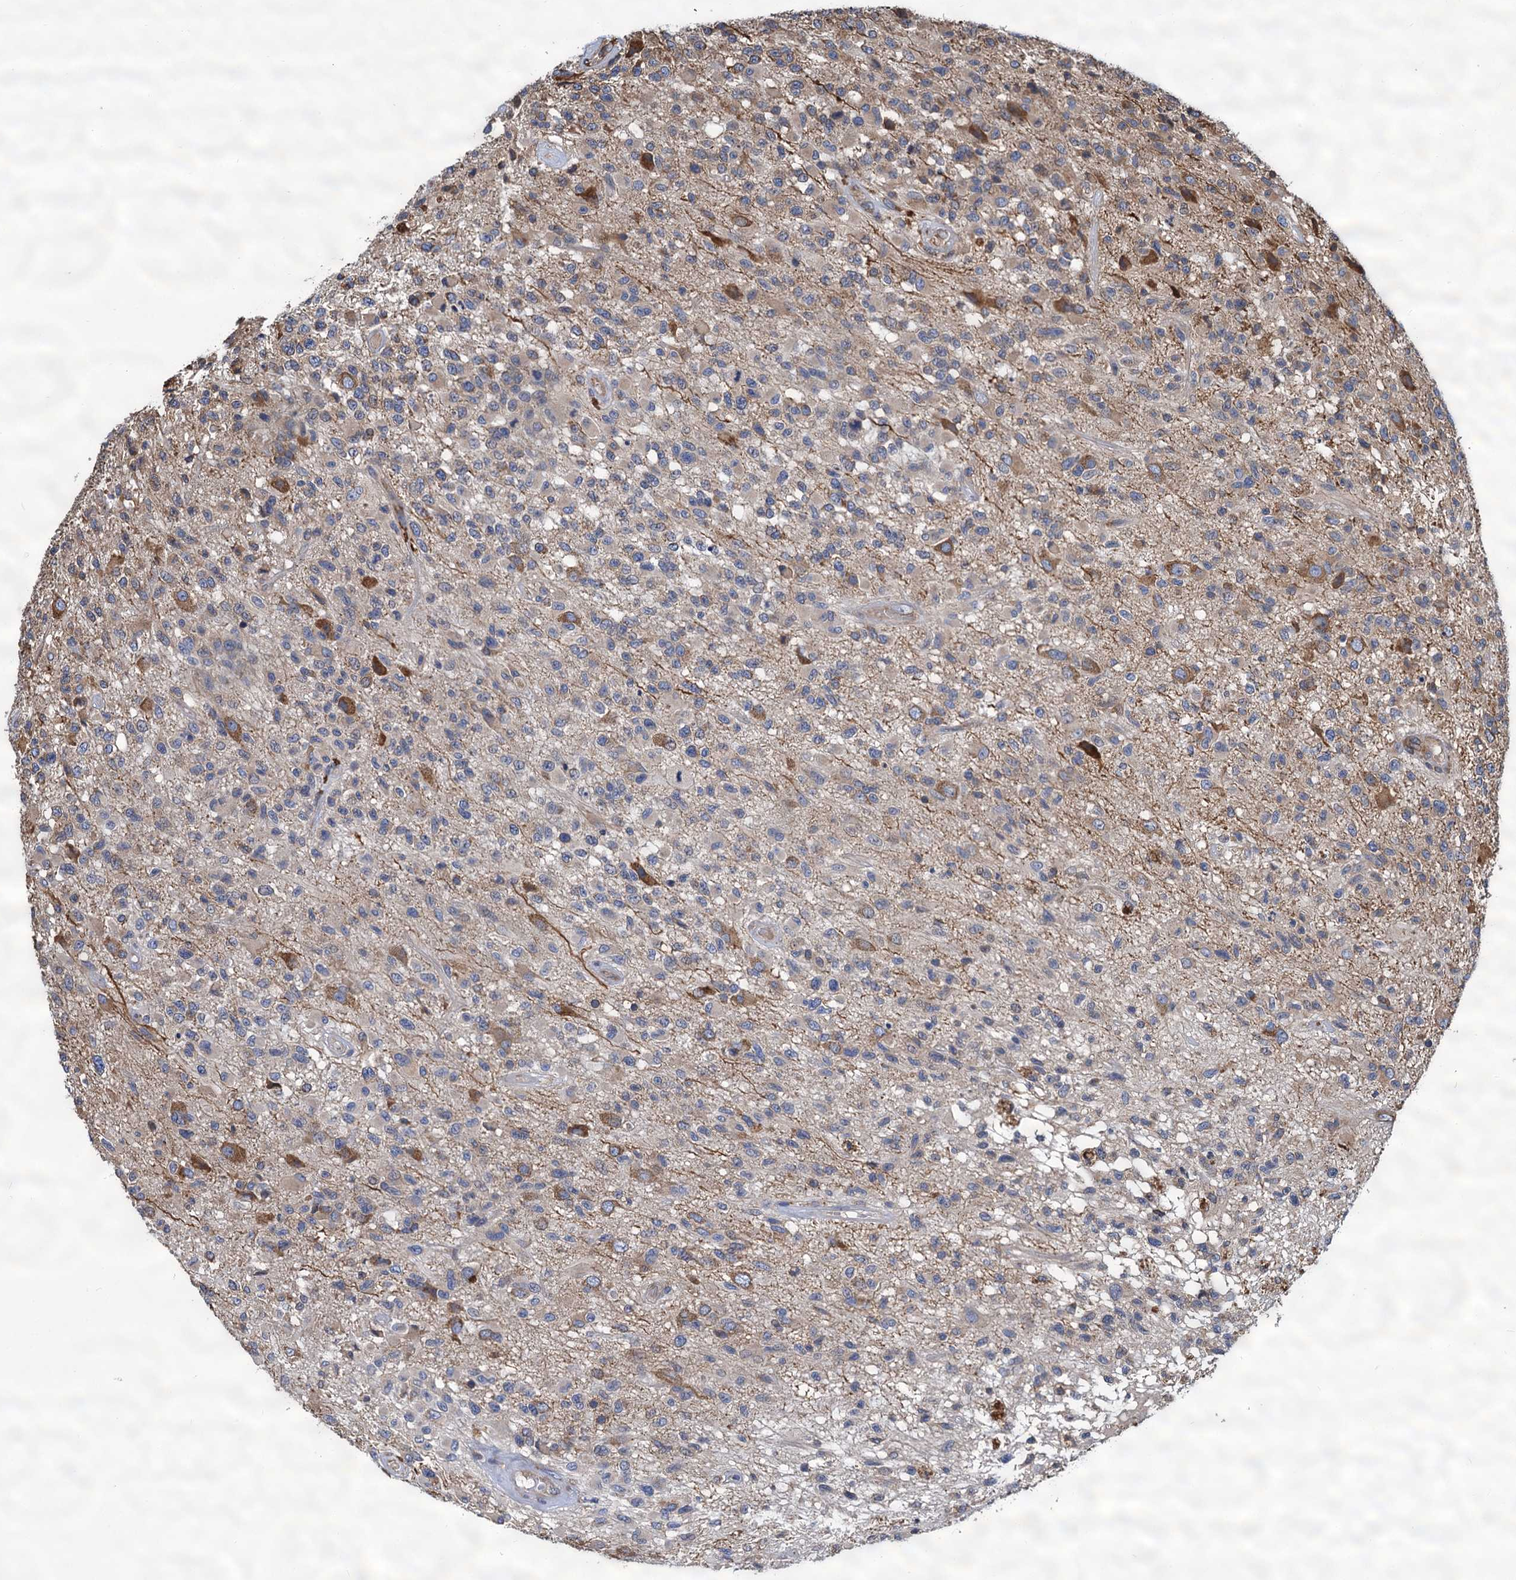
{"staining": {"intensity": "negative", "quantity": "none", "location": "none"}, "tissue": "glioma", "cell_type": "Tumor cells", "image_type": "cancer", "snomed": [{"axis": "morphology", "description": "Glioma, malignant, High grade"}, {"axis": "morphology", "description": "Glioblastoma, NOS"}, {"axis": "topography", "description": "Brain"}], "caption": "Immunohistochemical staining of glioblastoma exhibits no significant positivity in tumor cells.", "gene": "LINS1", "patient": {"sex": "male", "age": 60}}